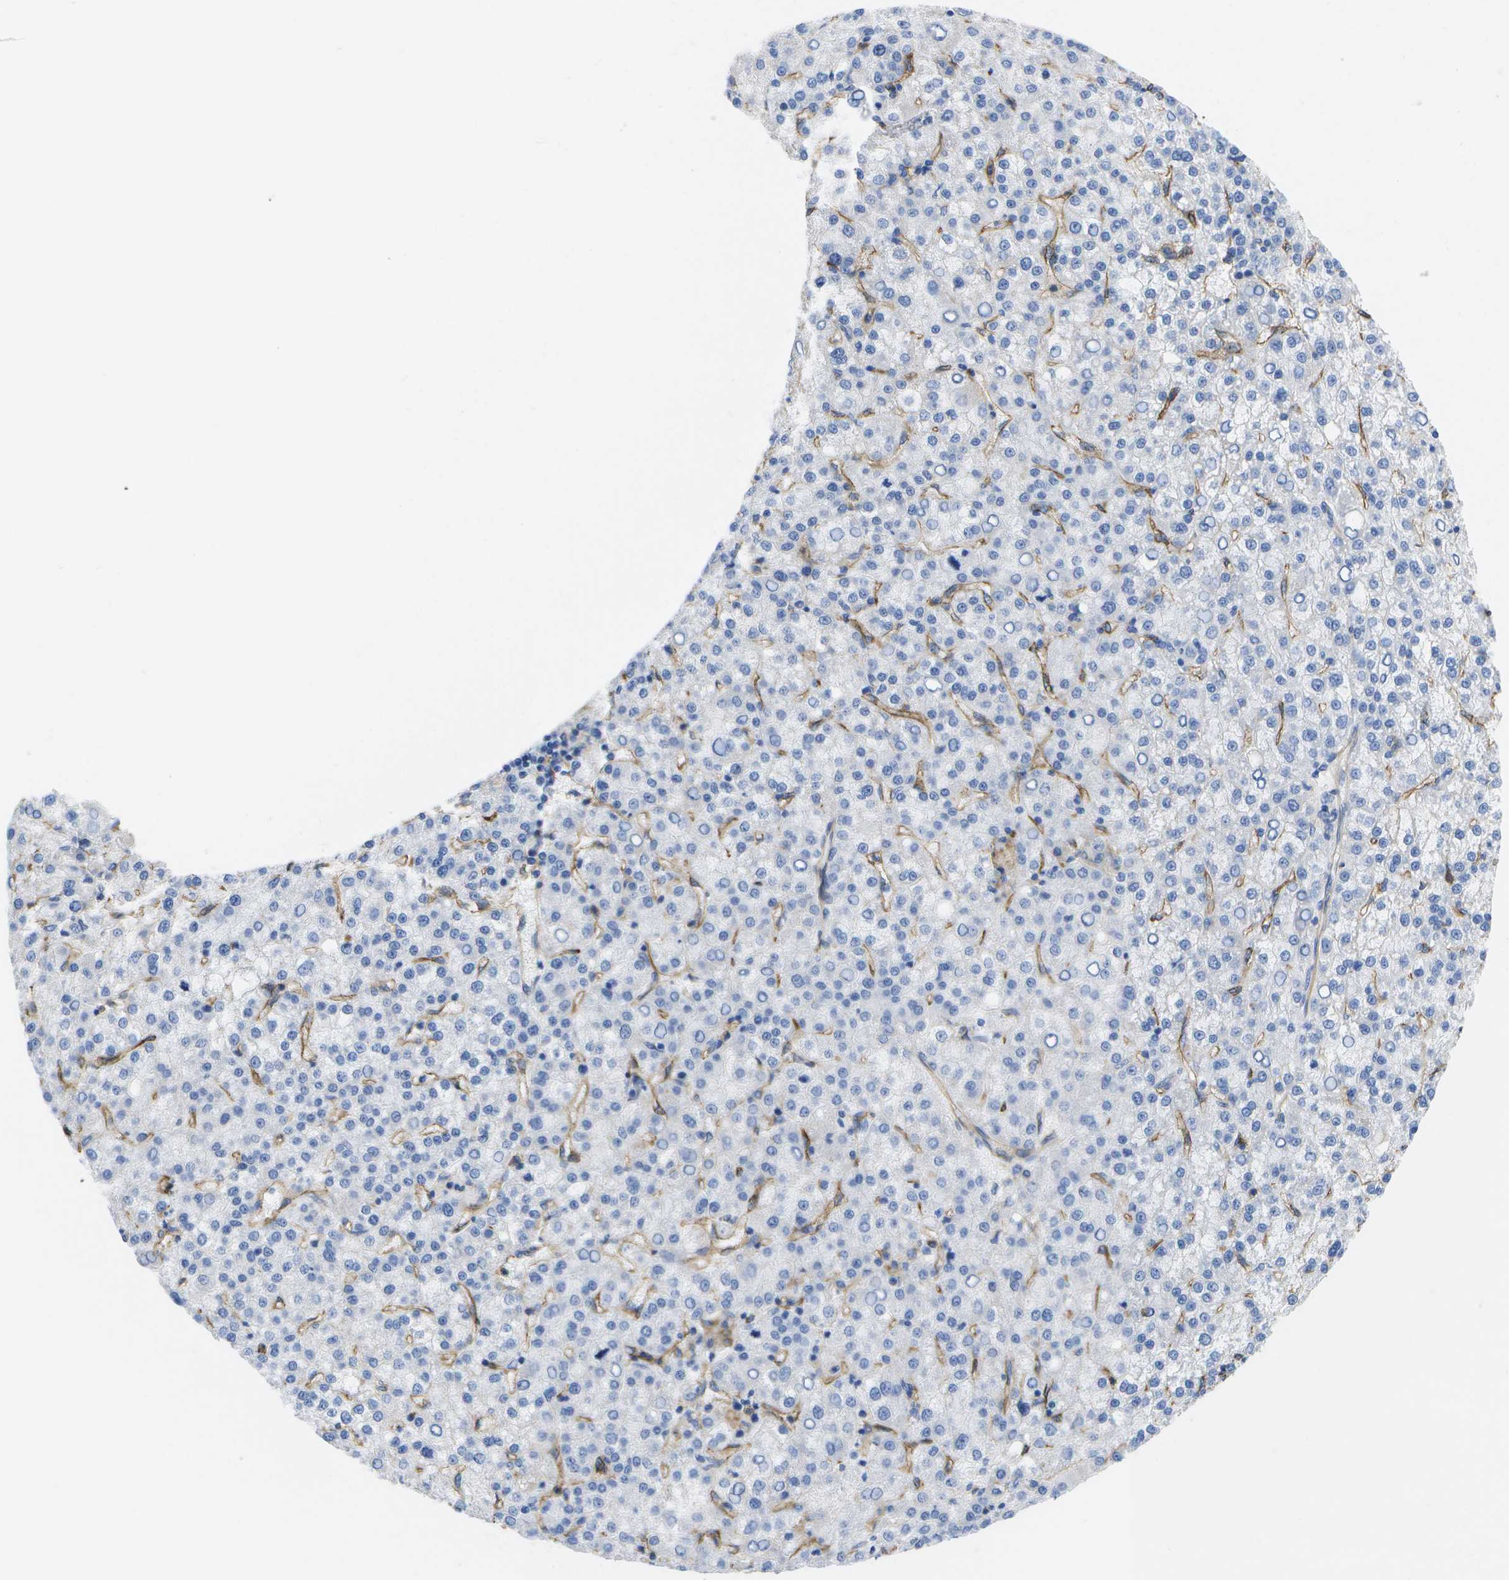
{"staining": {"intensity": "negative", "quantity": "none", "location": "none"}, "tissue": "liver cancer", "cell_type": "Tumor cells", "image_type": "cancer", "snomed": [{"axis": "morphology", "description": "Carcinoma, Hepatocellular, NOS"}, {"axis": "topography", "description": "Liver"}], "caption": "The histopathology image demonstrates no staining of tumor cells in hepatocellular carcinoma (liver). (DAB (3,3'-diaminobenzidine) immunohistochemistry (IHC) with hematoxylin counter stain).", "gene": "DYSF", "patient": {"sex": "female", "age": 58}}